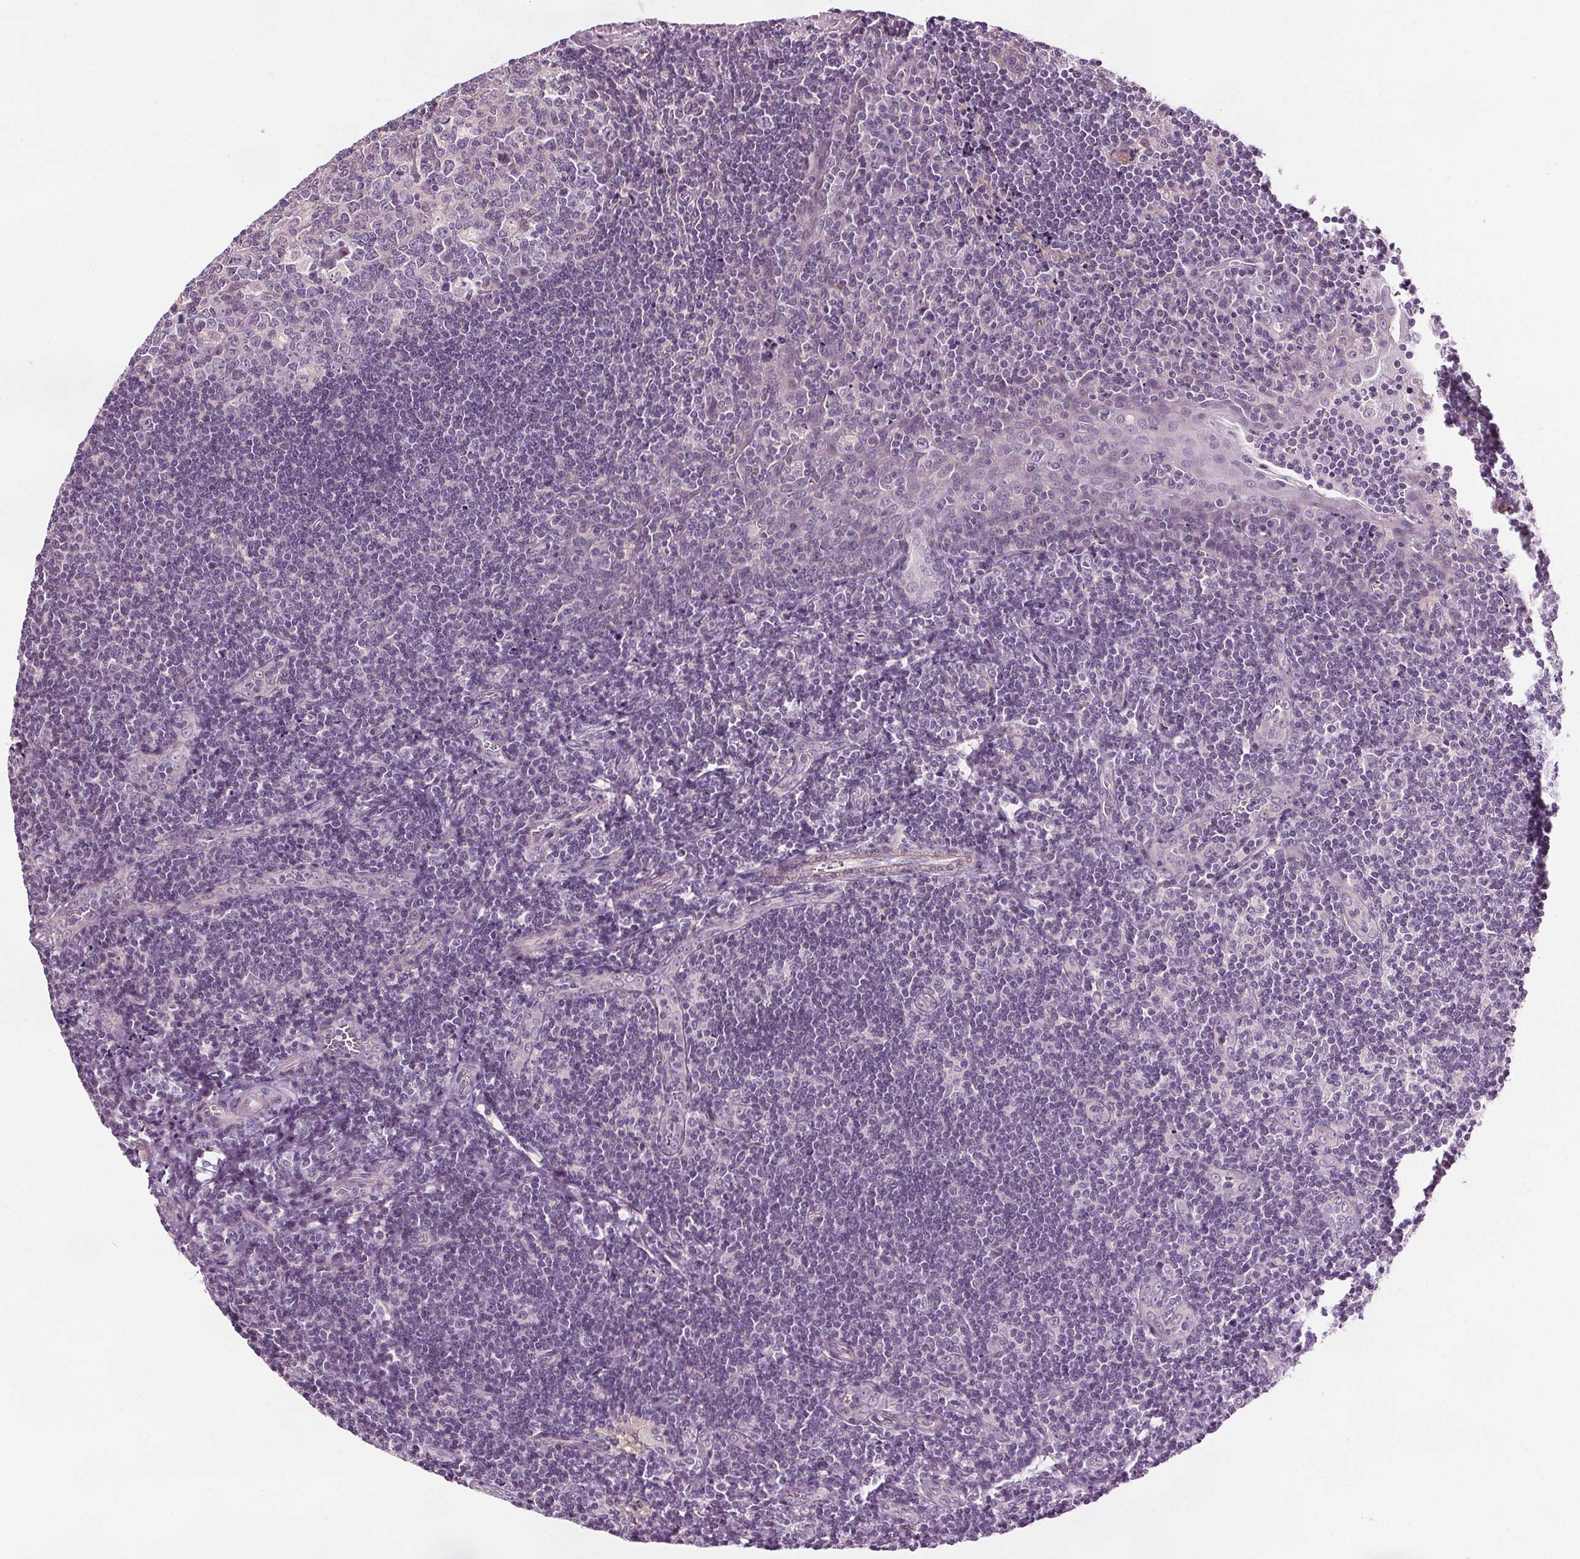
{"staining": {"intensity": "negative", "quantity": "none", "location": "none"}, "tissue": "tonsil", "cell_type": "Germinal center cells", "image_type": "normal", "snomed": [{"axis": "morphology", "description": "Normal tissue, NOS"}, {"axis": "morphology", "description": "Inflammation, NOS"}, {"axis": "topography", "description": "Tonsil"}], "caption": "Immunohistochemistry (IHC) of benign tonsil exhibits no staining in germinal center cells.", "gene": "RASA1", "patient": {"sex": "female", "age": 31}}